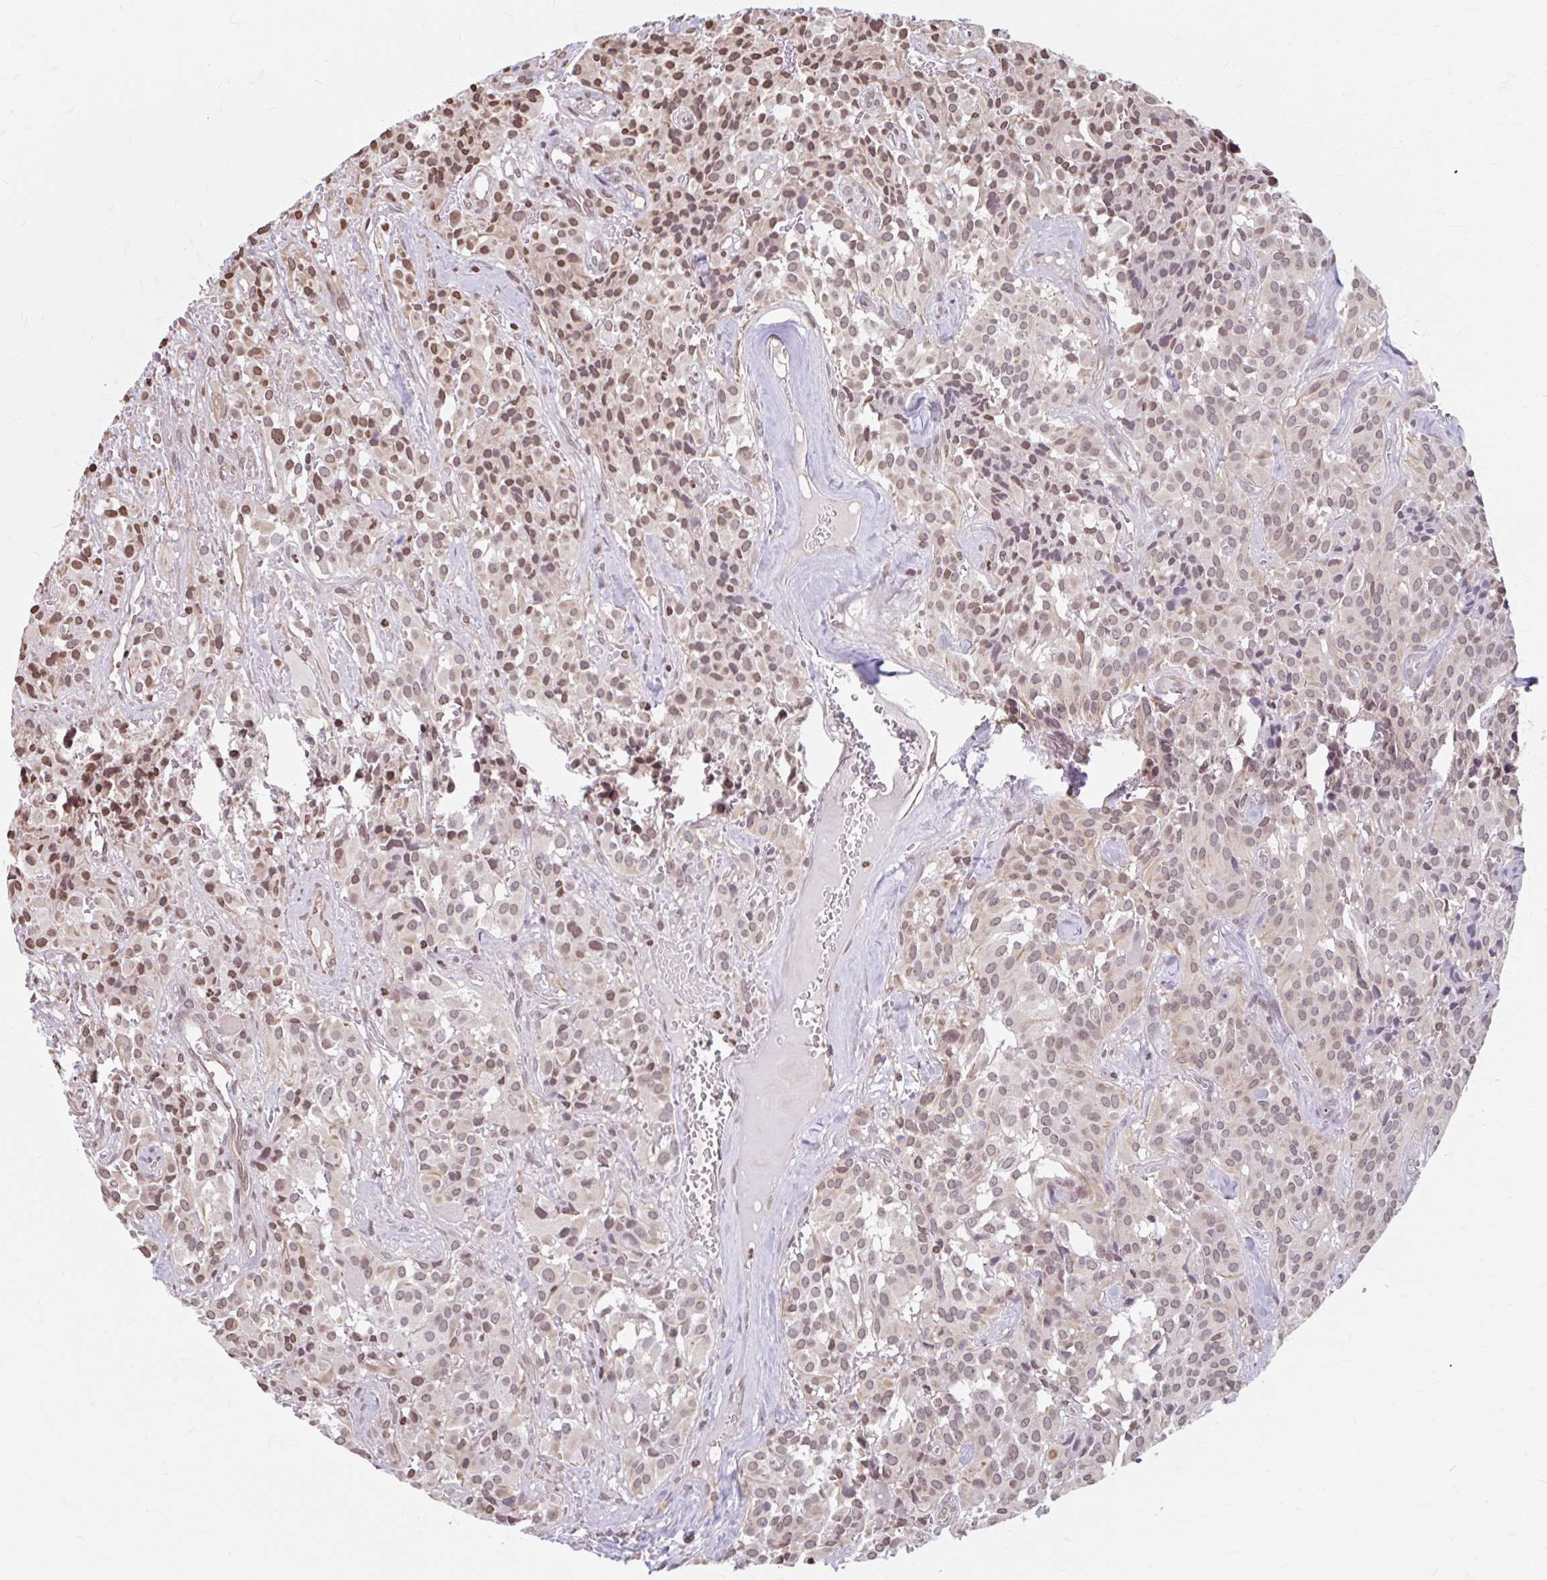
{"staining": {"intensity": "moderate", "quantity": ">75%", "location": "nuclear"}, "tissue": "glioma", "cell_type": "Tumor cells", "image_type": "cancer", "snomed": [{"axis": "morphology", "description": "Glioma, malignant, Low grade"}, {"axis": "topography", "description": "Brain"}], "caption": "Immunohistochemical staining of human glioma shows medium levels of moderate nuclear protein positivity in about >75% of tumor cells. (Brightfield microscopy of DAB IHC at high magnification).", "gene": "ORC3", "patient": {"sex": "male", "age": 42}}